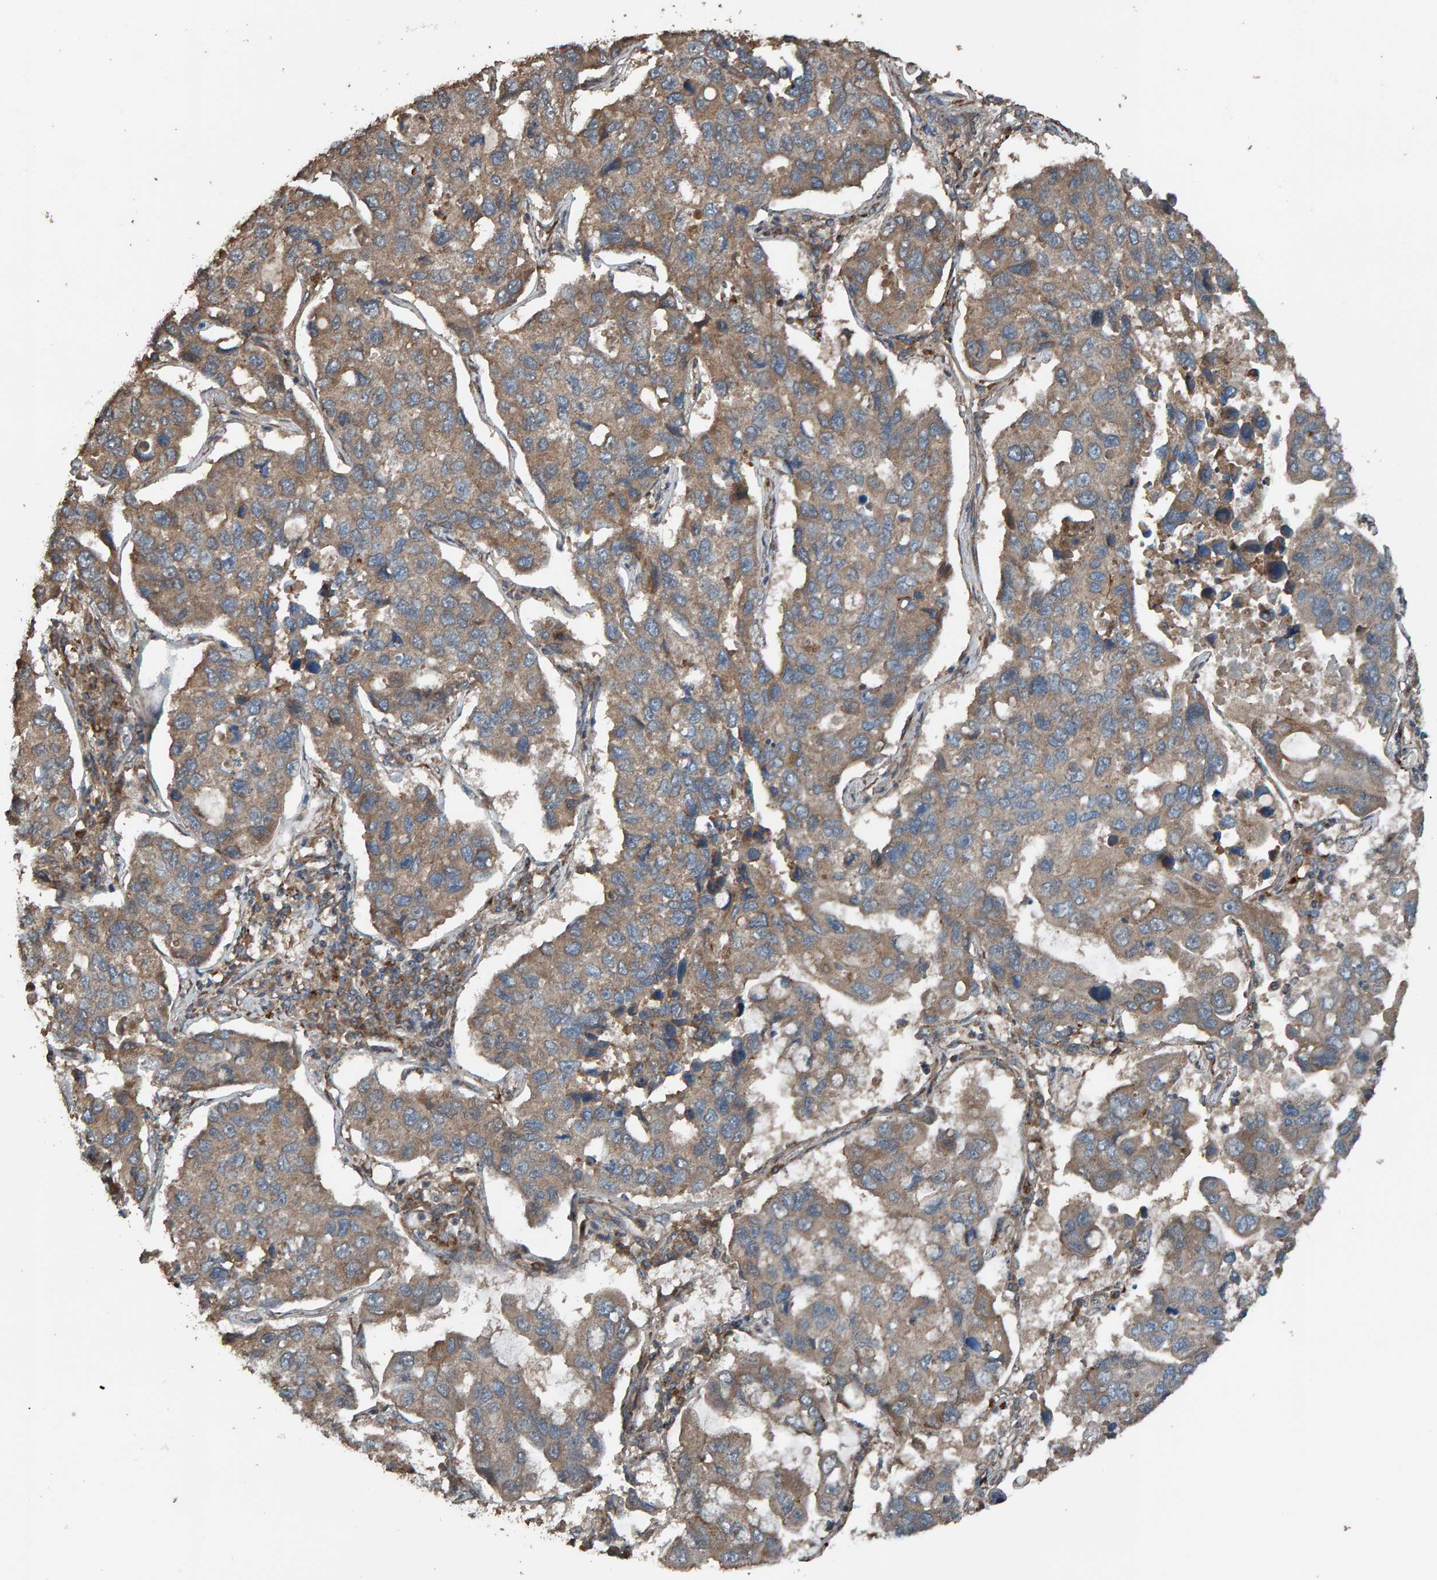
{"staining": {"intensity": "weak", "quantity": ">75%", "location": "cytoplasmic/membranous"}, "tissue": "lung cancer", "cell_type": "Tumor cells", "image_type": "cancer", "snomed": [{"axis": "morphology", "description": "Adenocarcinoma, NOS"}, {"axis": "topography", "description": "Lung"}], "caption": "Protein analysis of lung cancer (adenocarcinoma) tissue reveals weak cytoplasmic/membranous staining in about >75% of tumor cells. The staining was performed using DAB (3,3'-diaminobenzidine) to visualize the protein expression in brown, while the nuclei were stained in blue with hematoxylin (Magnification: 20x).", "gene": "DUS1L", "patient": {"sex": "male", "age": 64}}